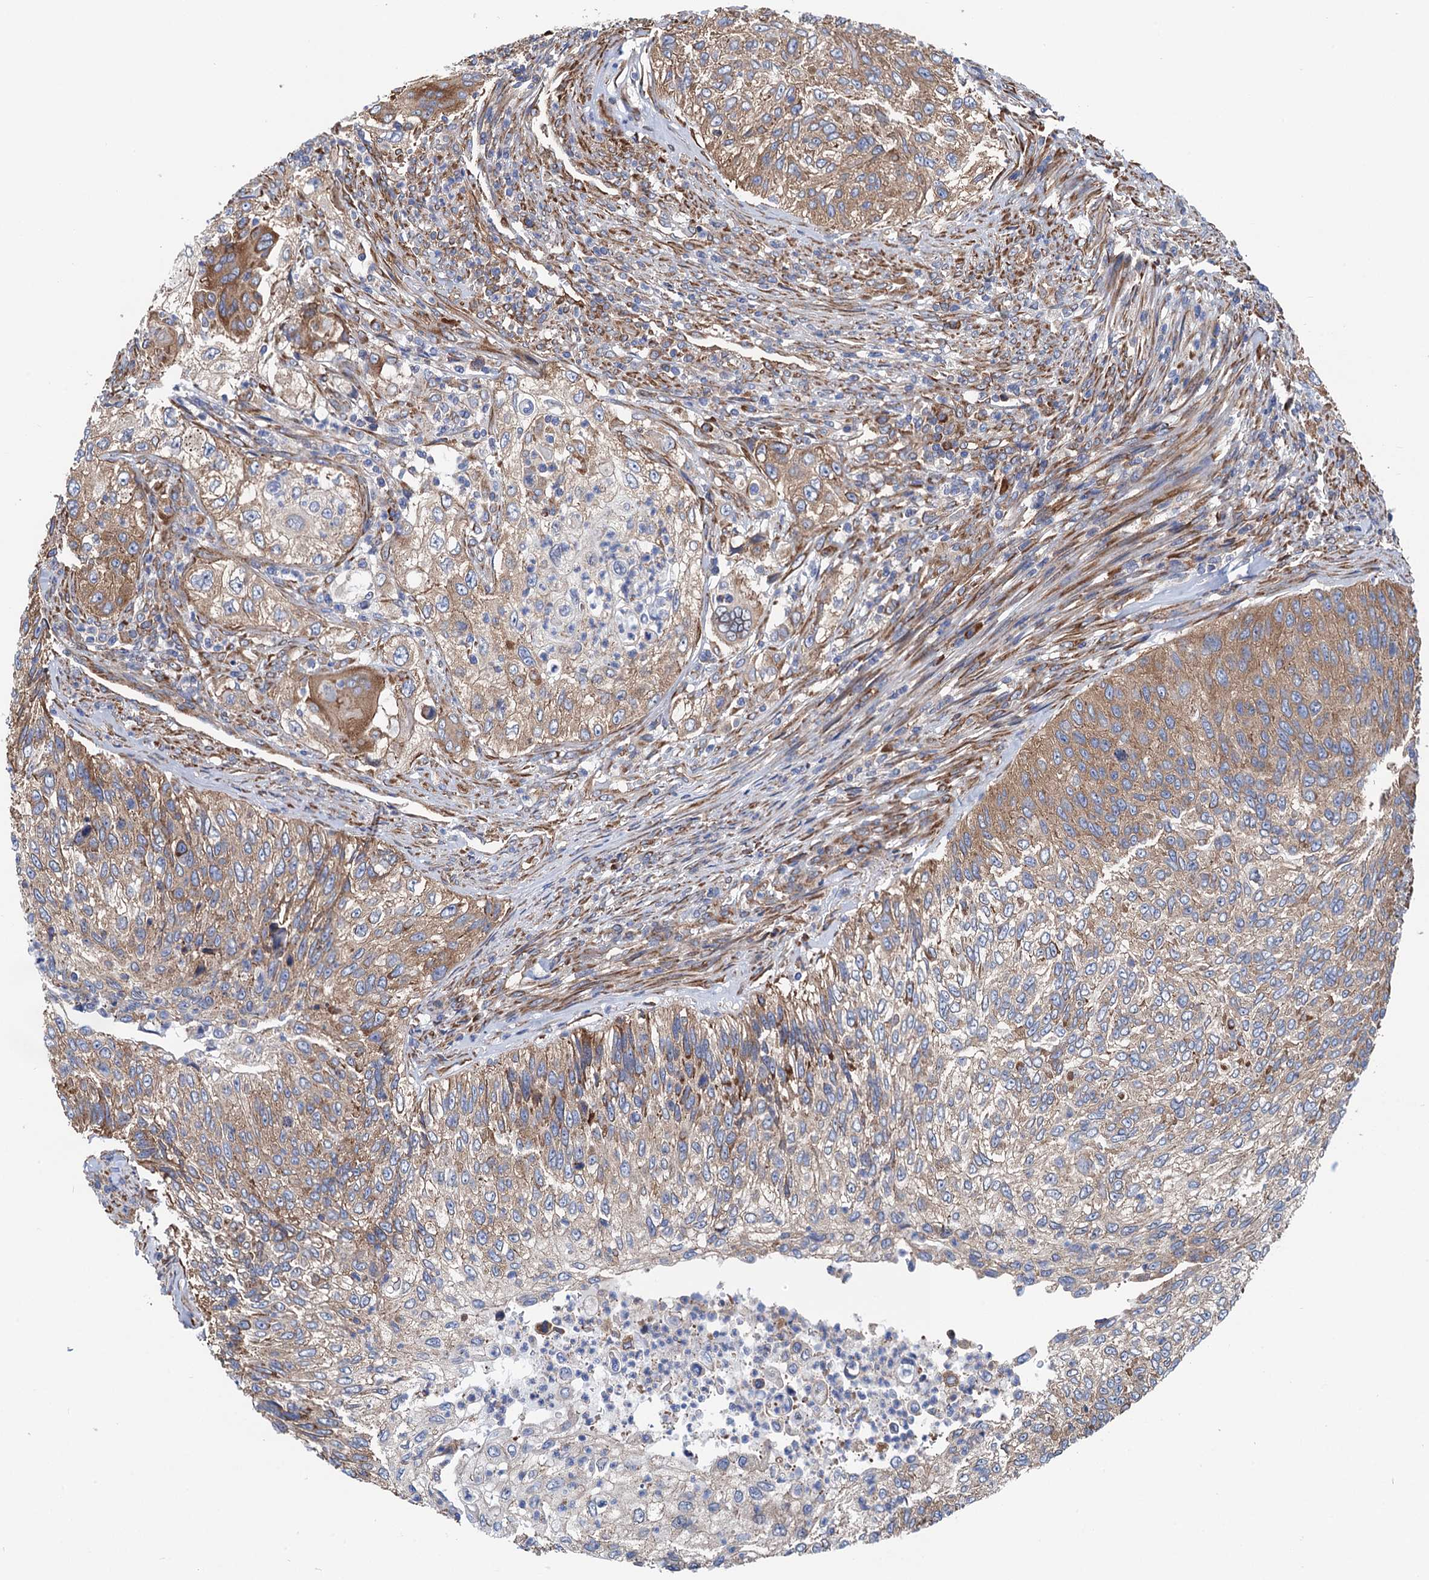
{"staining": {"intensity": "moderate", "quantity": "25%-75%", "location": "cytoplasmic/membranous"}, "tissue": "urothelial cancer", "cell_type": "Tumor cells", "image_type": "cancer", "snomed": [{"axis": "morphology", "description": "Urothelial carcinoma, High grade"}, {"axis": "topography", "description": "Urinary bladder"}], "caption": "DAB immunohistochemical staining of human urothelial carcinoma (high-grade) exhibits moderate cytoplasmic/membranous protein expression in about 25%-75% of tumor cells.", "gene": "SLC12A7", "patient": {"sex": "female", "age": 60}}